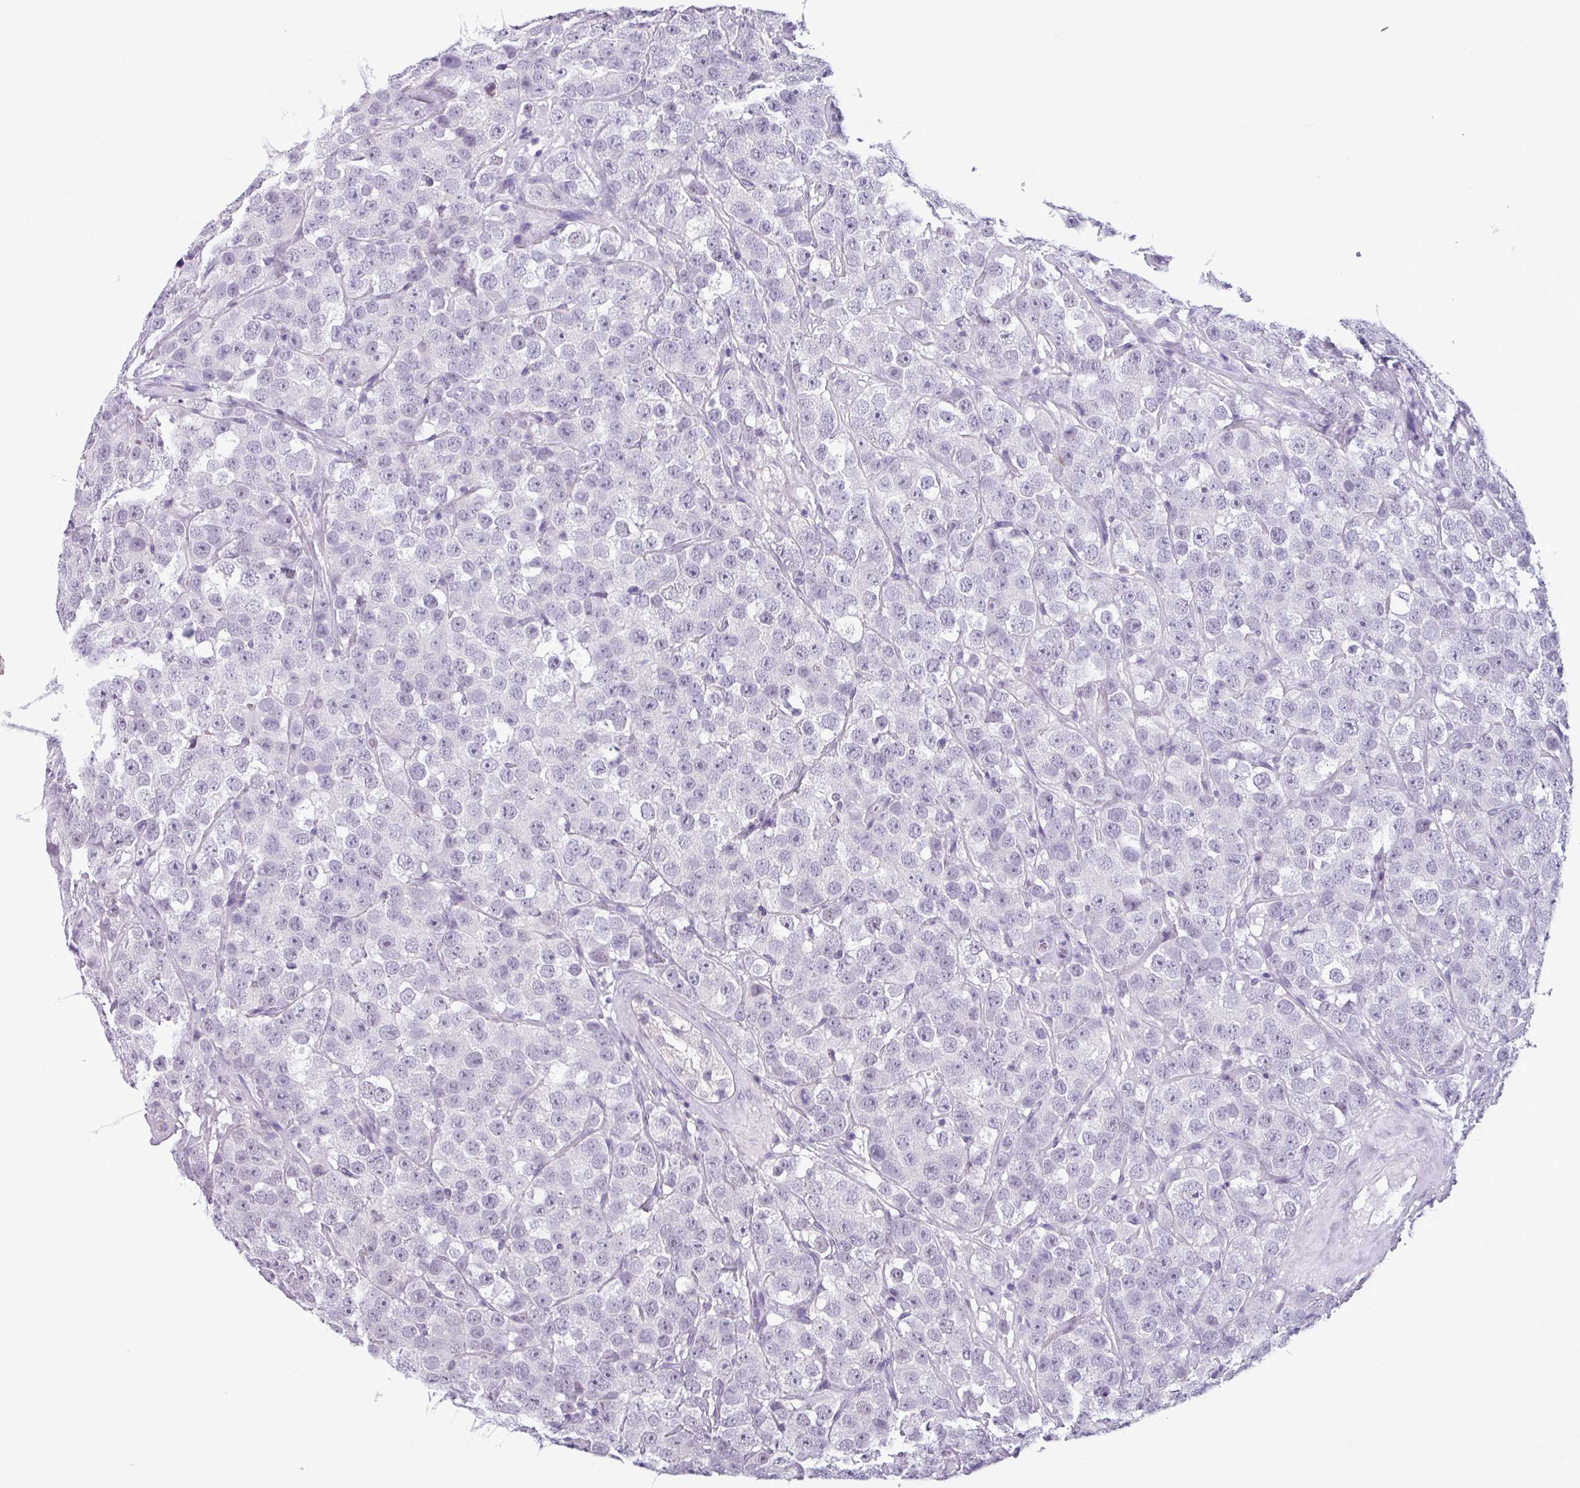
{"staining": {"intensity": "negative", "quantity": "none", "location": "none"}, "tissue": "testis cancer", "cell_type": "Tumor cells", "image_type": "cancer", "snomed": [{"axis": "morphology", "description": "Seminoma, NOS"}, {"axis": "topography", "description": "Testis"}], "caption": "IHC image of testis cancer stained for a protein (brown), which displays no expression in tumor cells.", "gene": "SRGAP1", "patient": {"sex": "male", "age": 28}}